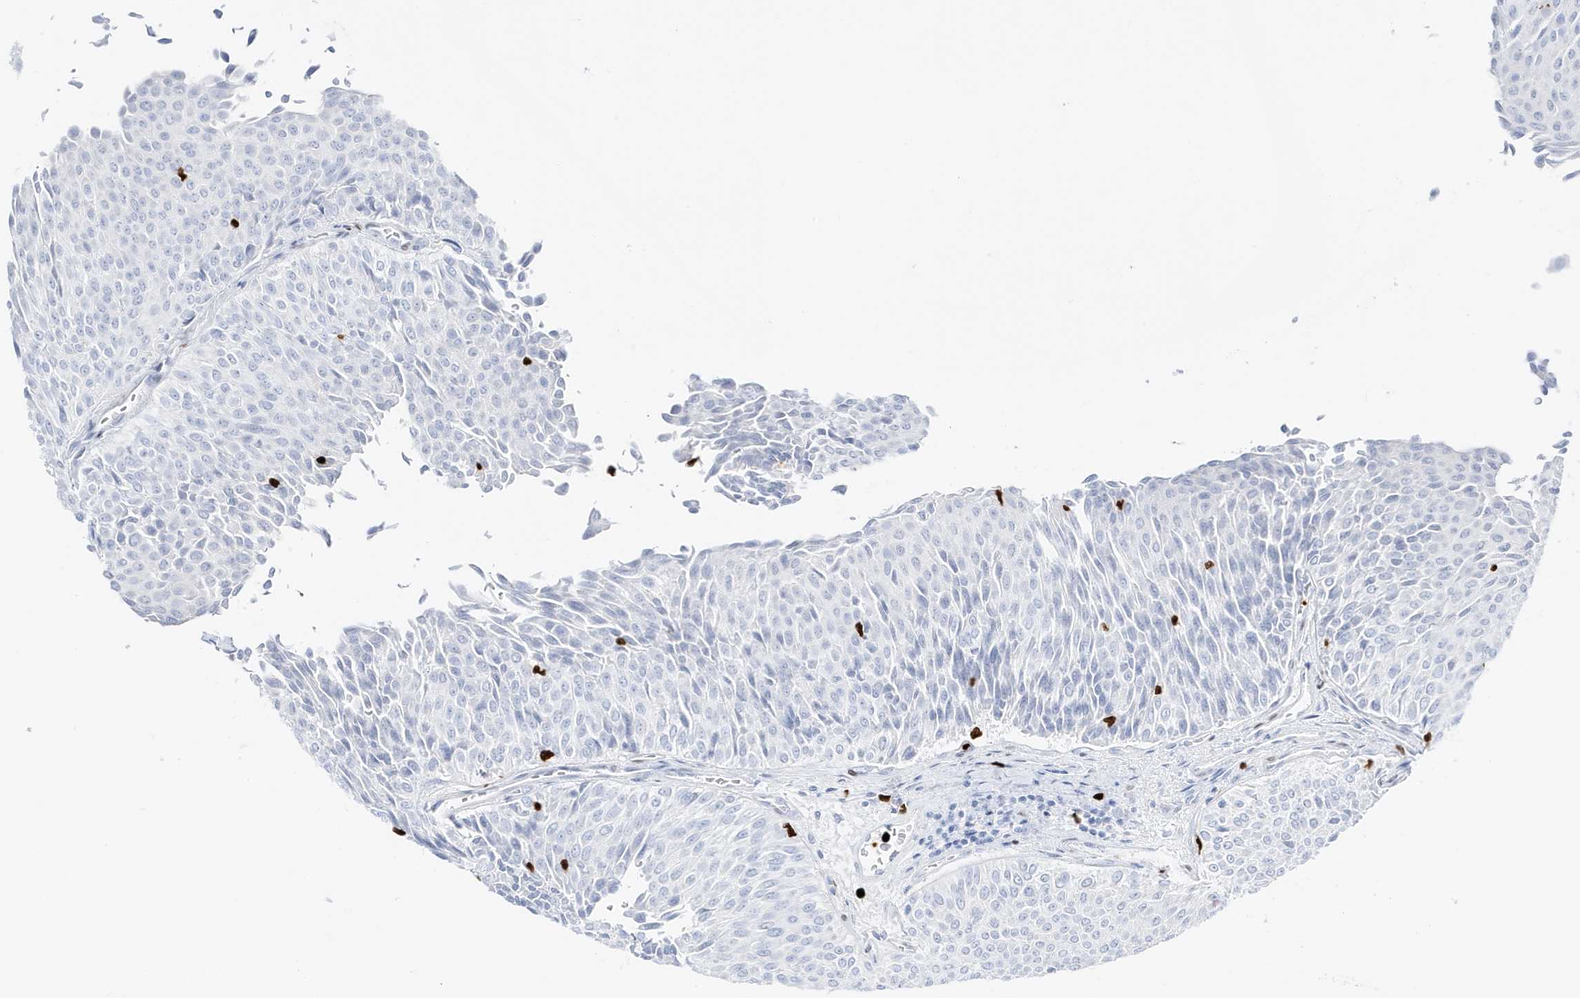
{"staining": {"intensity": "negative", "quantity": "none", "location": "none"}, "tissue": "urothelial cancer", "cell_type": "Tumor cells", "image_type": "cancer", "snomed": [{"axis": "morphology", "description": "Urothelial carcinoma, Low grade"}, {"axis": "topography", "description": "Urinary bladder"}], "caption": "Tumor cells are negative for protein expression in human urothelial cancer.", "gene": "MNDA", "patient": {"sex": "male", "age": 78}}